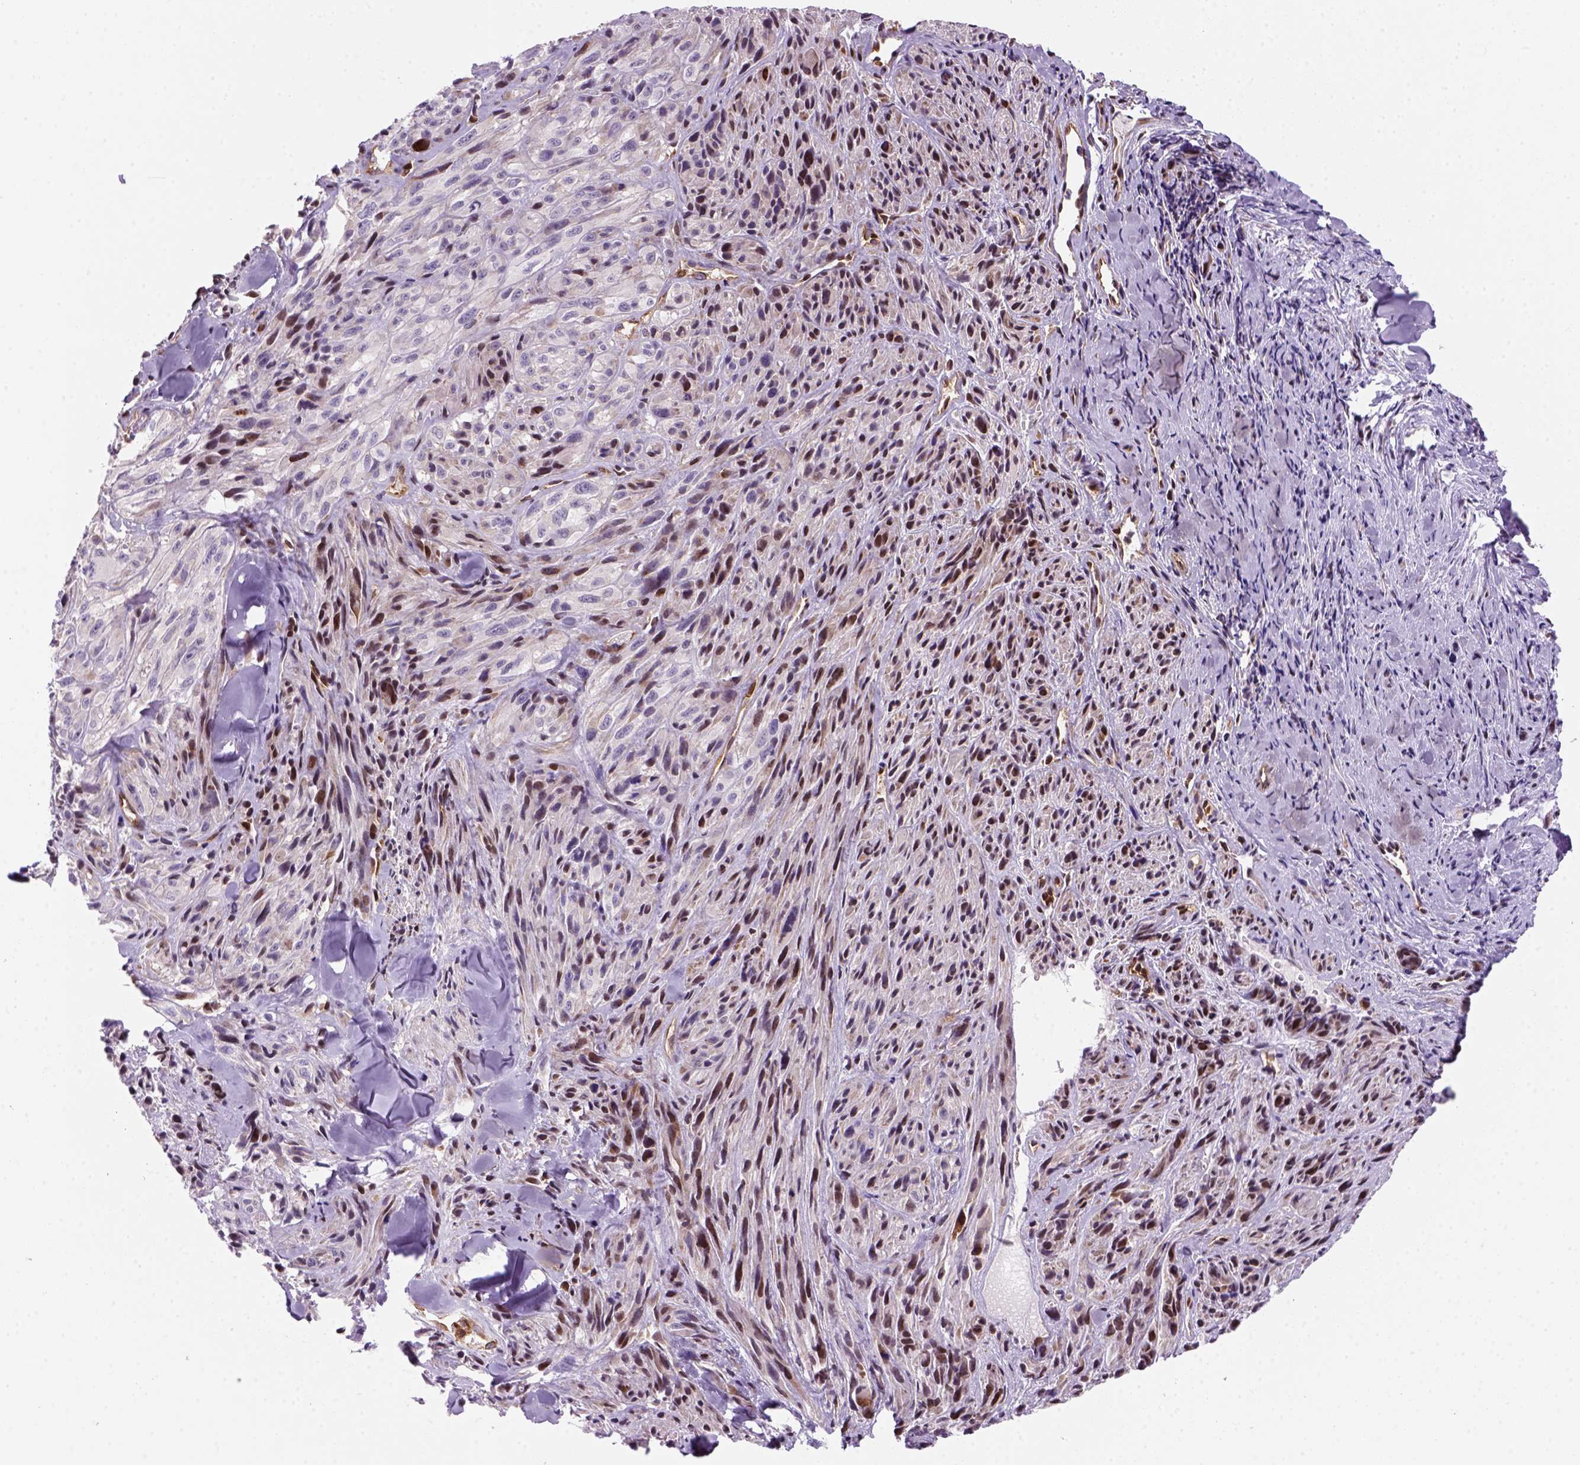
{"staining": {"intensity": "negative", "quantity": "none", "location": "none"}, "tissue": "melanoma", "cell_type": "Tumor cells", "image_type": "cancer", "snomed": [{"axis": "morphology", "description": "Malignant melanoma, NOS"}, {"axis": "topography", "description": "Skin"}], "caption": "The photomicrograph displays no significant expression in tumor cells of malignant melanoma.", "gene": "VSTM5", "patient": {"sex": "male", "age": 67}}